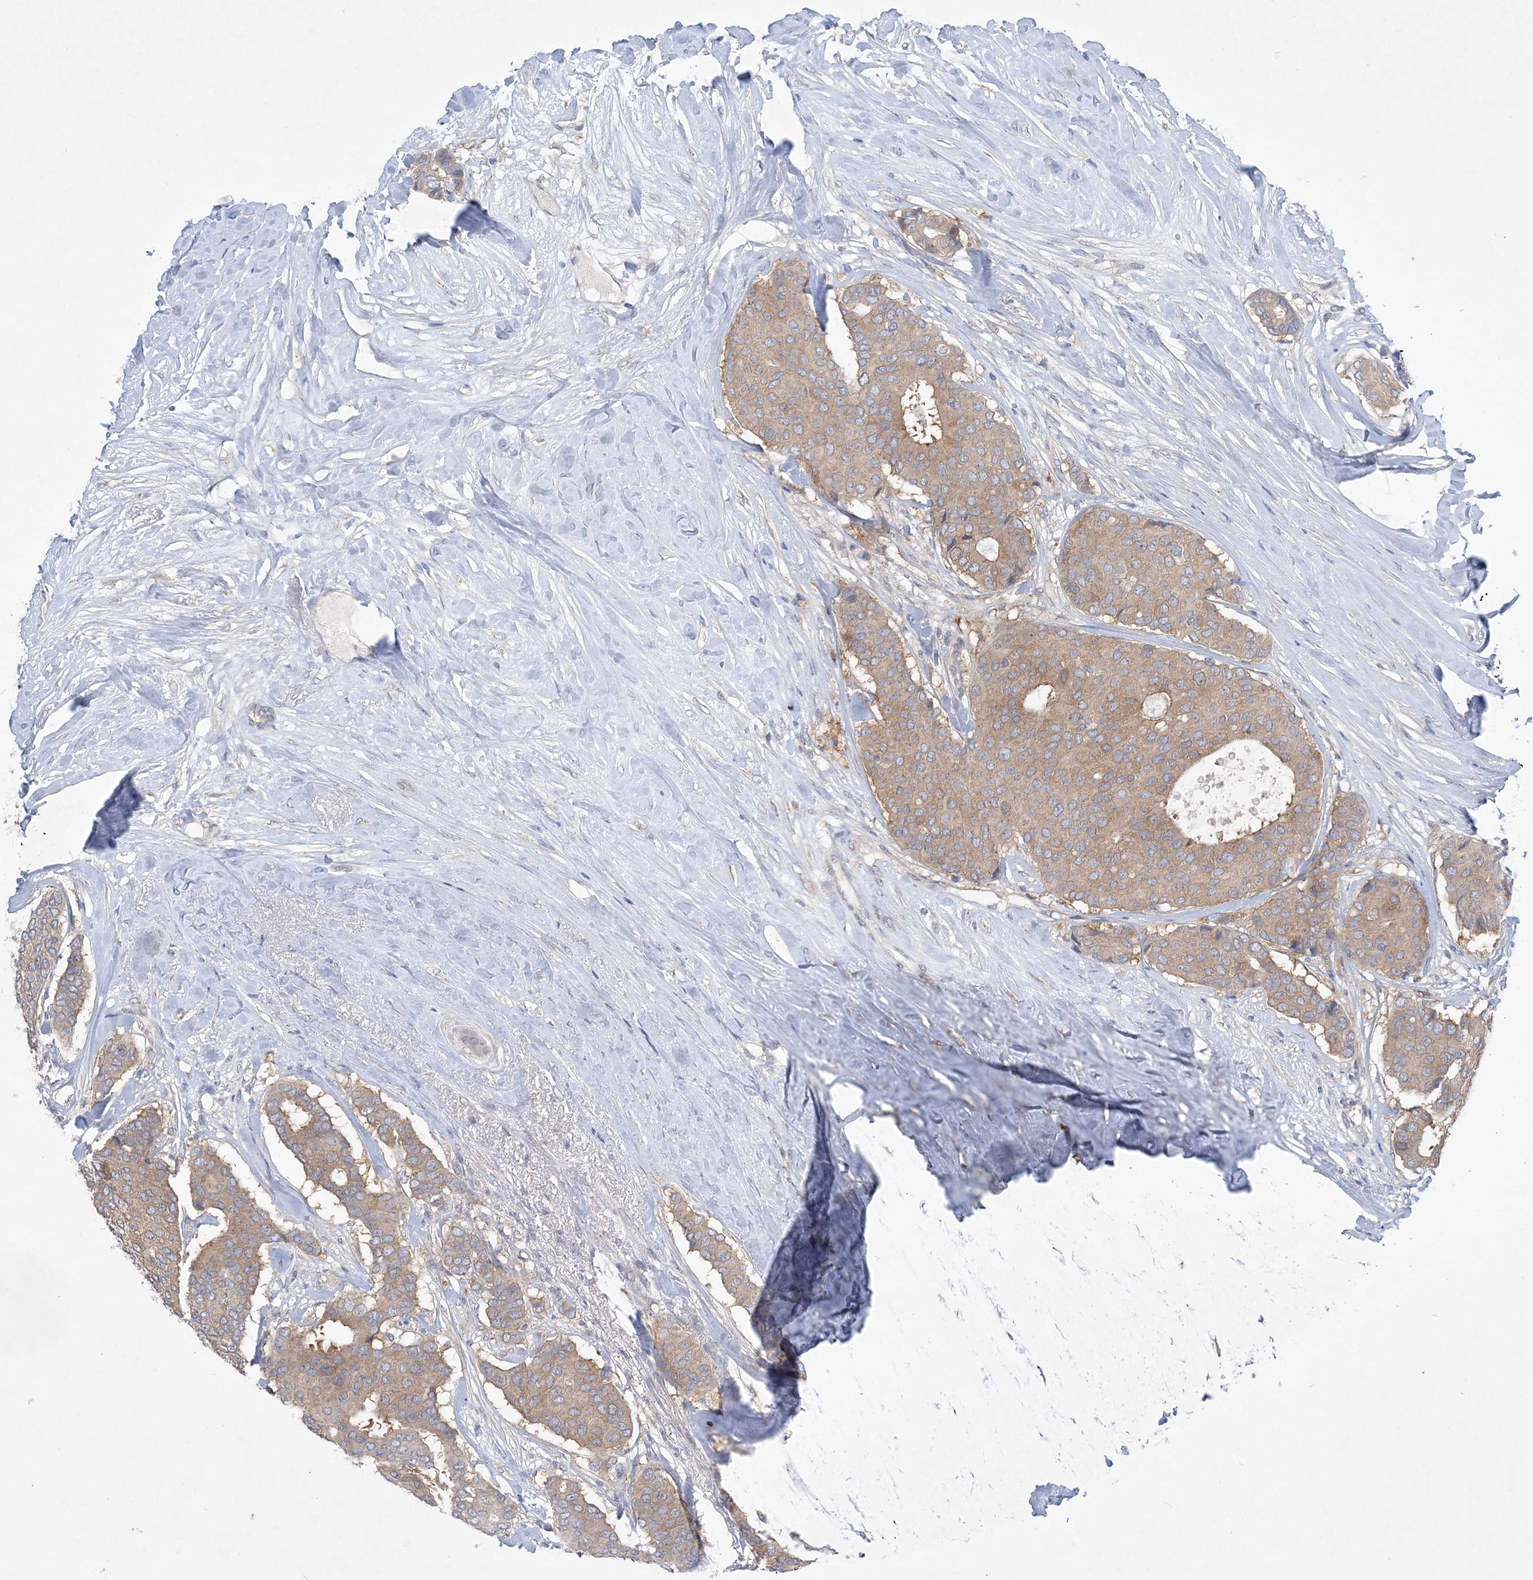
{"staining": {"intensity": "moderate", "quantity": ">75%", "location": "cytoplasmic/membranous"}, "tissue": "breast cancer", "cell_type": "Tumor cells", "image_type": "cancer", "snomed": [{"axis": "morphology", "description": "Duct carcinoma"}, {"axis": "topography", "description": "Breast"}], "caption": "A high-resolution photomicrograph shows immunohistochemistry staining of breast cancer (infiltrating ductal carcinoma), which shows moderate cytoplasmic/membranous expression in approximately >75% of tumor cells. (IHC, brightfield microscopy, high magnification).", "gene": "ANKRD35", "patient": {"sex": "female", "age": 75}}